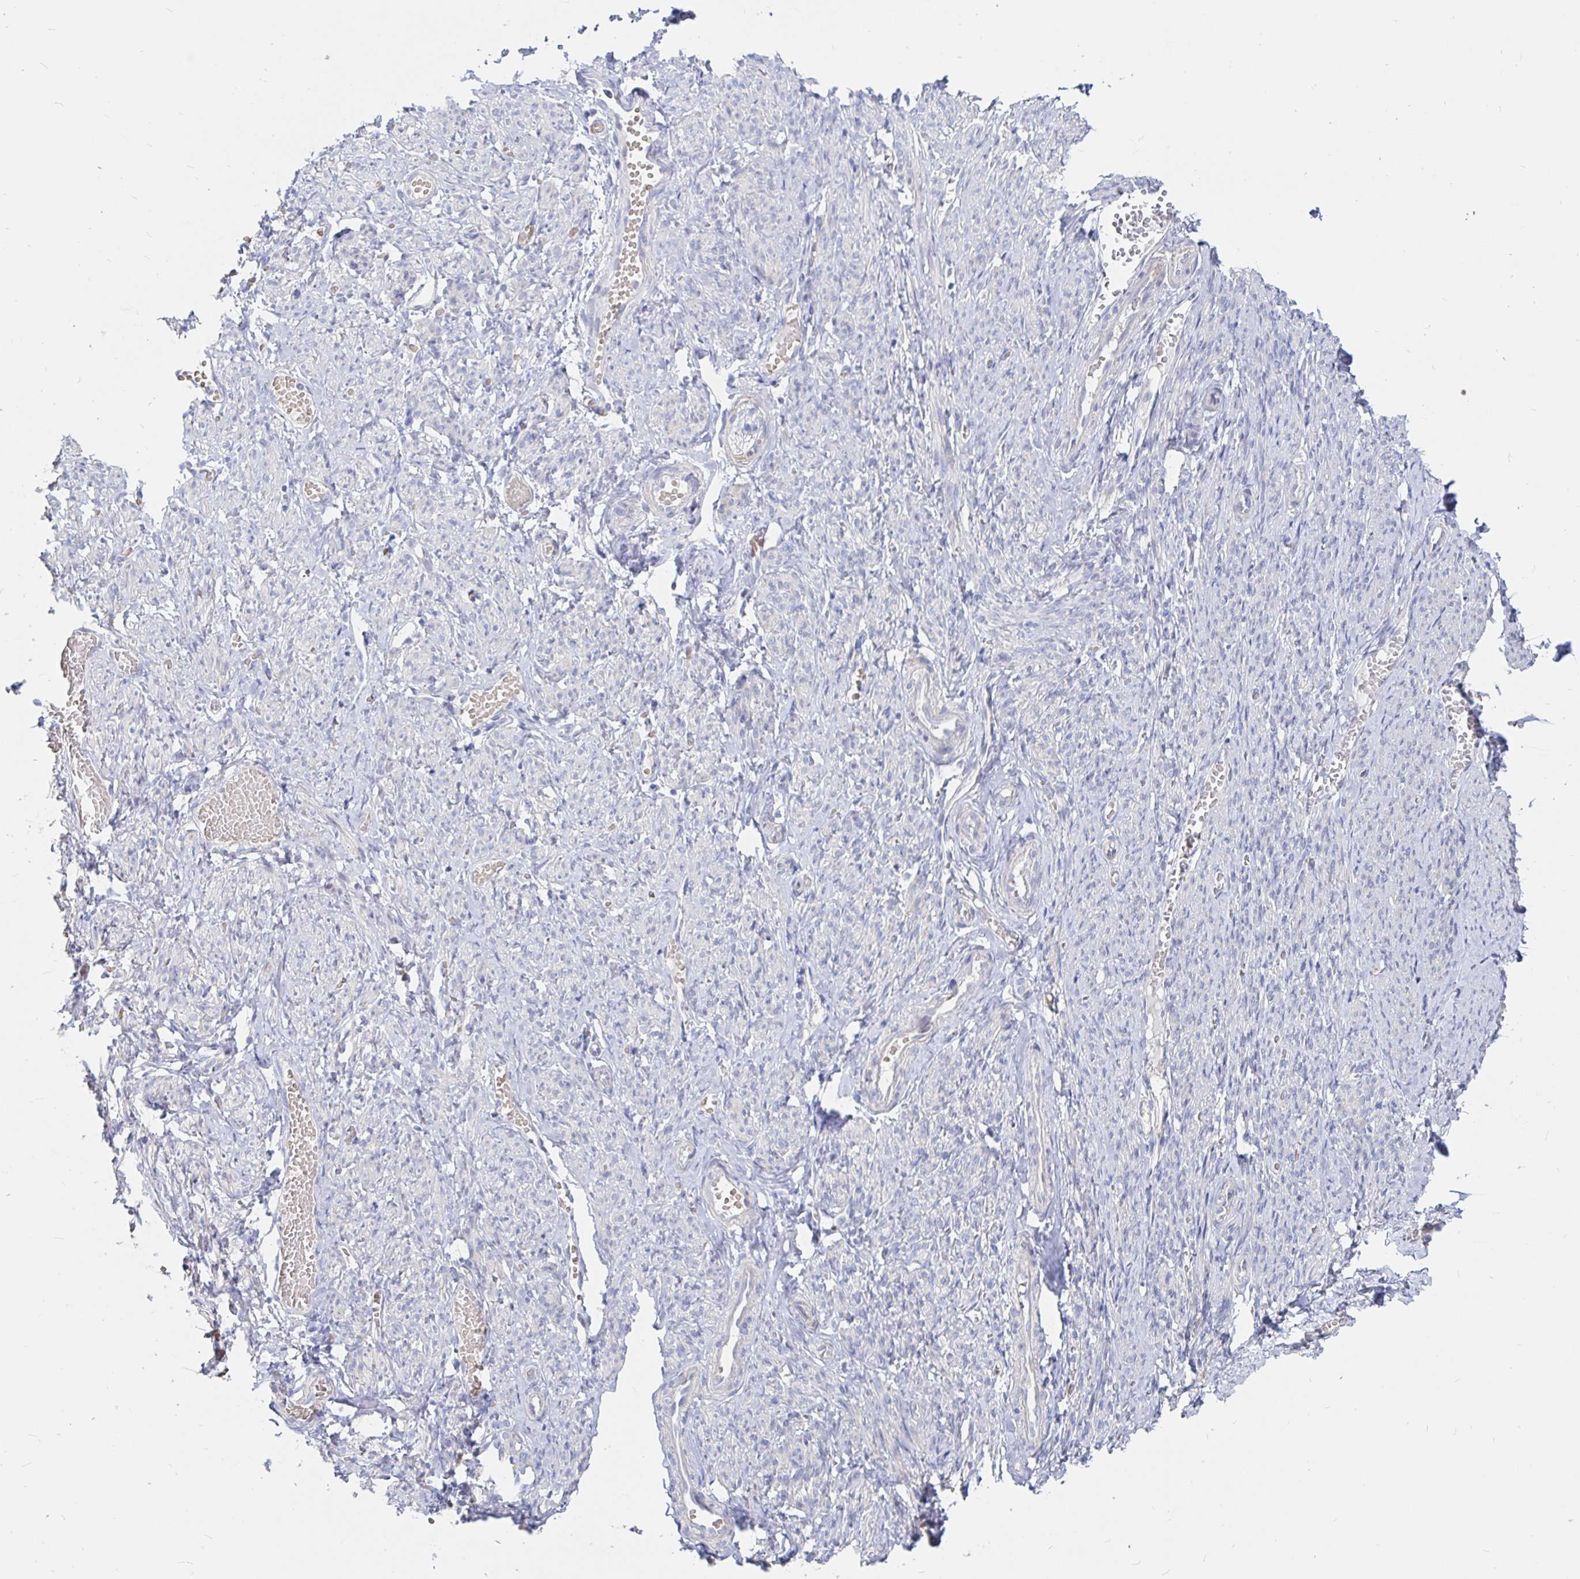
{"staining": {"intensity": "weak", "quantity": "25%-75%", "location": "cytoplasmic/membranous"}, "tissue": "smooth muscle", "cell_type": "Smooth muscle cells", "image_type": "normal", "snomed": [{"axis": "morphology", "description": "Normal tissue, NOS"}, {"axis": "topography", "description": "Smooth muscle"}], "caption": "Immunohistochemical staining of normal human smooth muscle demonstrates 25%-75% levels of weak cytoplasmic/membranous protein staining in approximately 25%-75% of smooth muscle cells.", "gene": "KCTD19", "patient": {"sex": "female", "age": 65}}